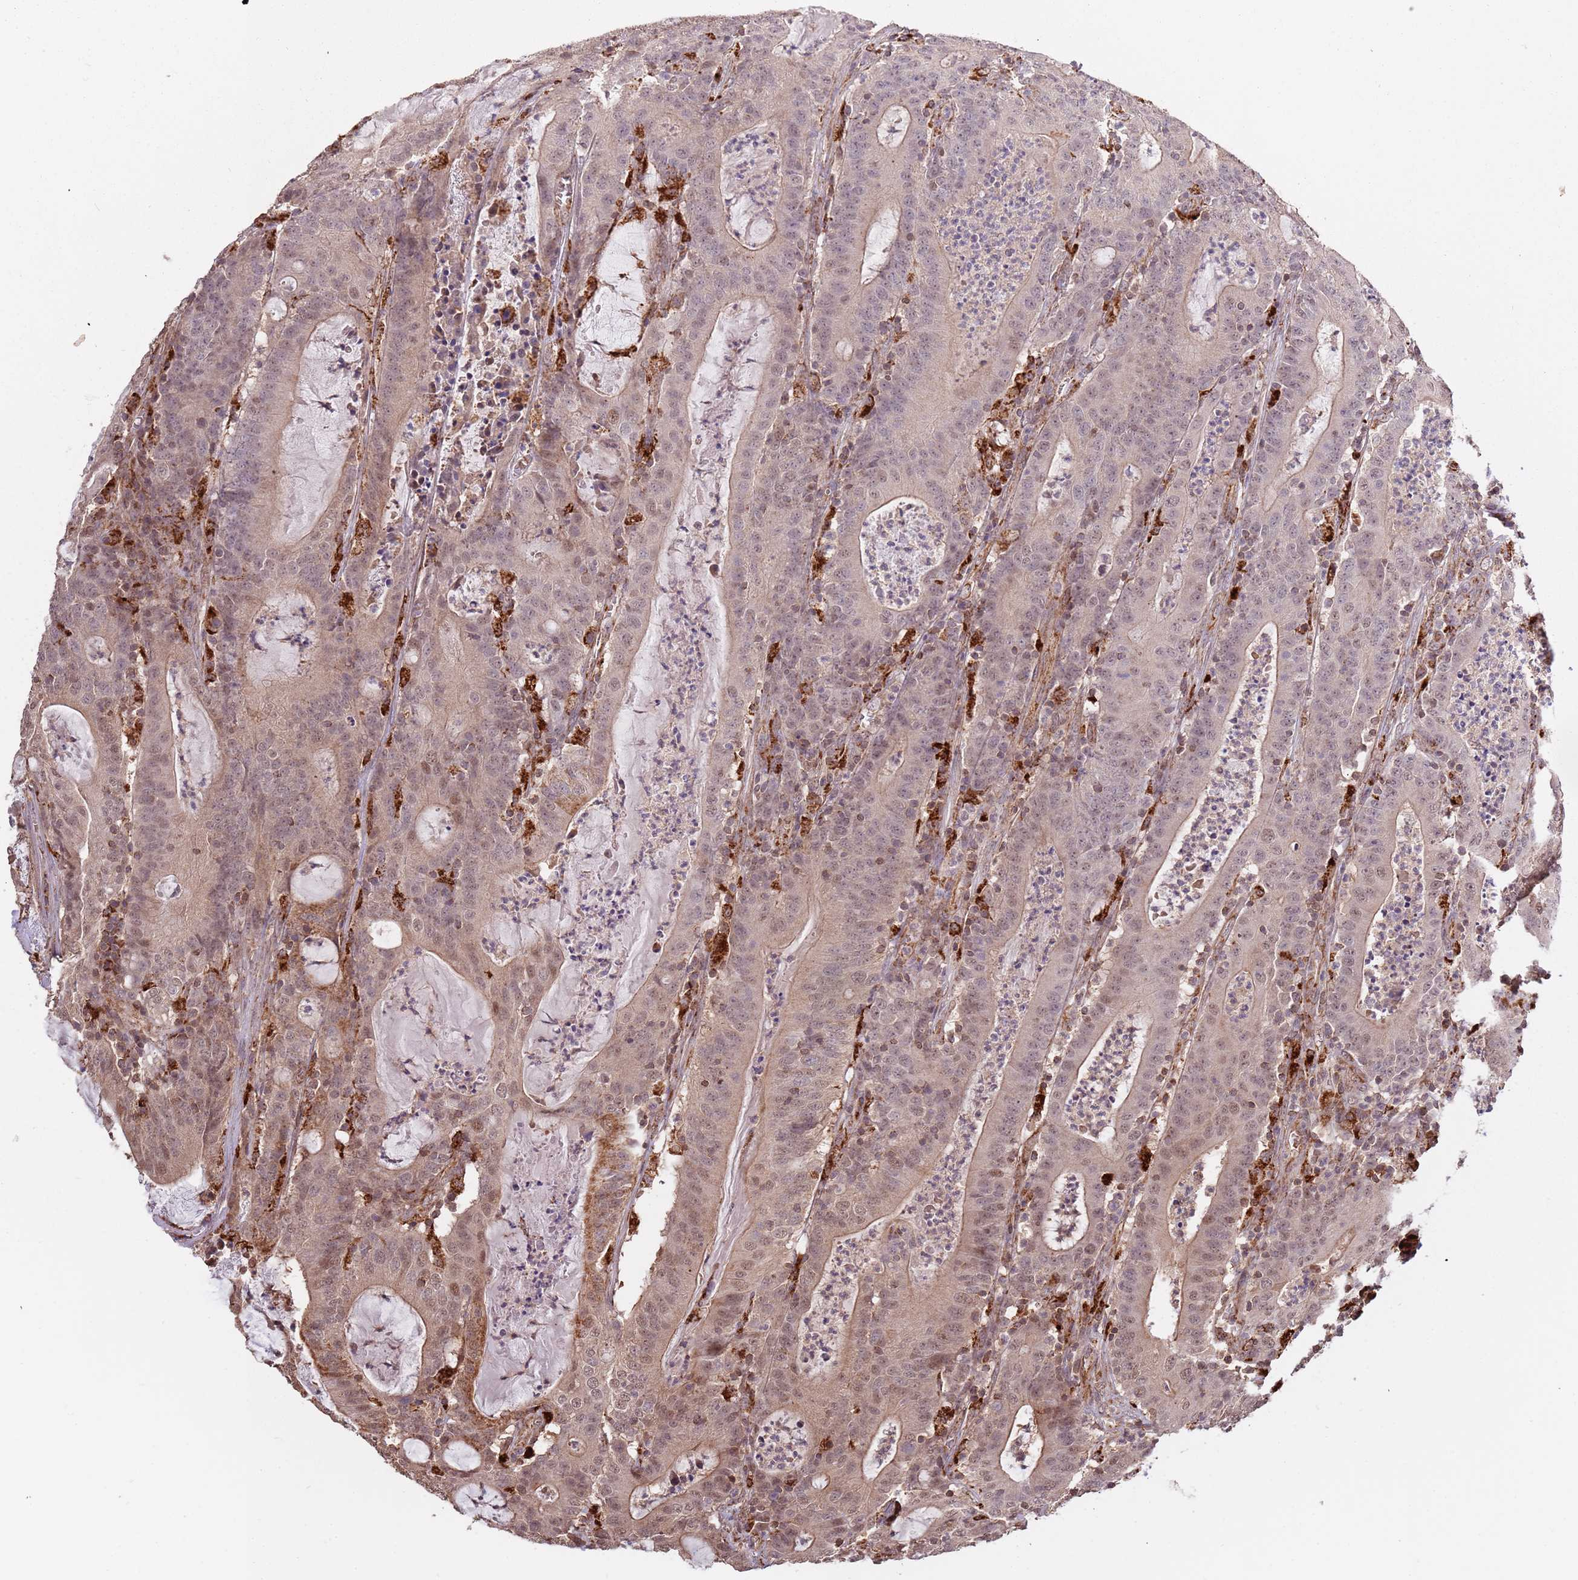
{"staining": {"intensity": "moderate", "quantity": "25%-75%", "location": "cytoplasmic/membranous,nuclear"}, "tissue": "colorectal cancer", "cell_type": "Tumor cells", "image_type": "cancer", "snomed": [{"axis": "morphology", "description": "Adenocarcinoma, NOS"}, {"axis": "topography", "description": "Colon"}], "caption": "The photomicrograph displays staining of colorectal adenocarcinoma, revealing moderate cytoplasmic/membranous and nuclear protein positivity (brown color) within tumor cells.", "gene": "IL17RD", "patient": {"sex": "male", "age": 83}}